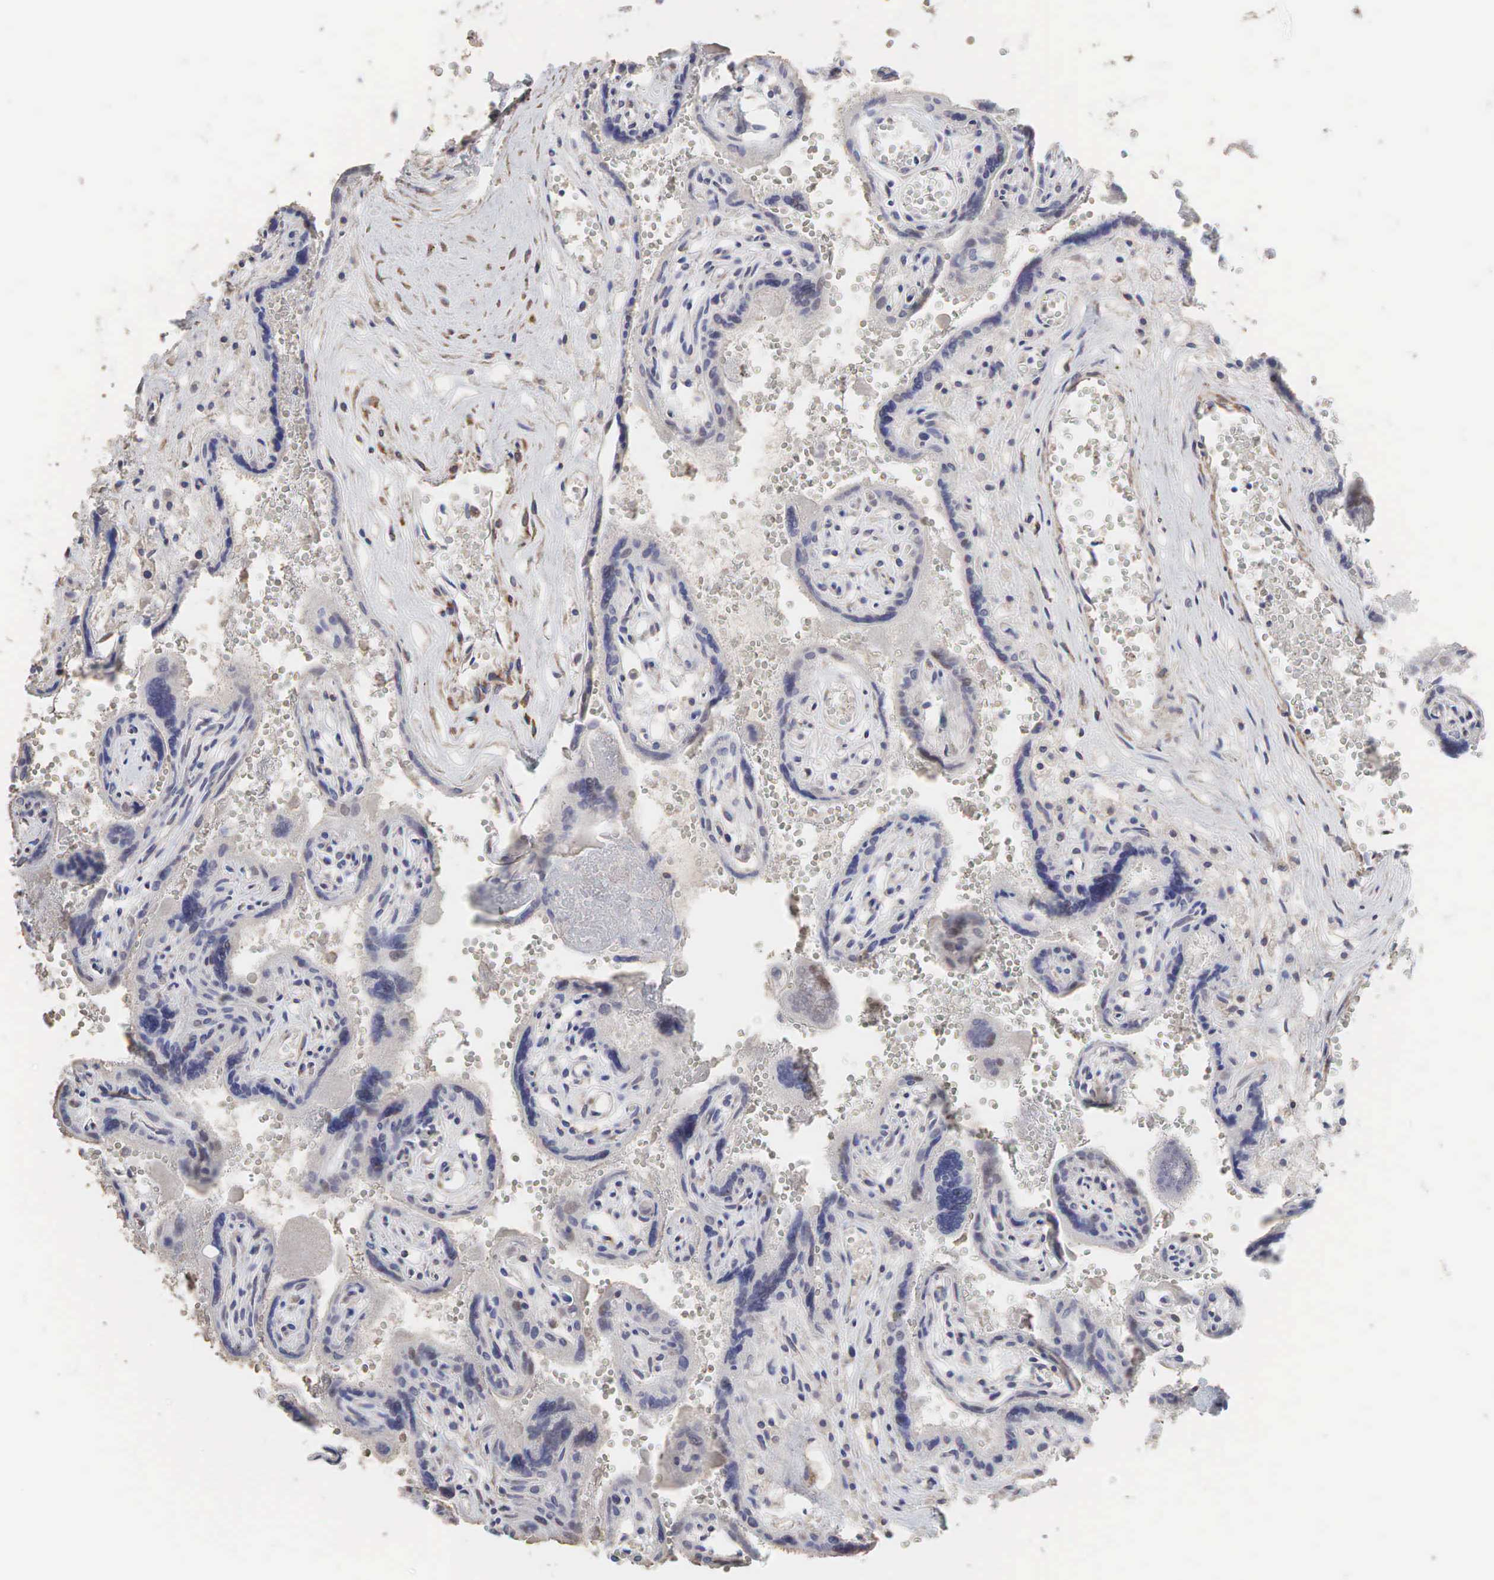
{"staining": {"intensity": "moderate", "quantity": "25%-75%", "location": "nuclear"}, "tissue": "placenta", "cell_type": "Decidual cells", "image_type": "normal", "snomed": [{"axis": "morphology", "description": "Normal tissue, NOS"}, {"axis": "topography", "description": "Placenta"}], "caption": "An immunohistochemistry (IHC) image of normal tissue is shown. Protein staining in brown shows moderate nuclear positivity in placenta within decidual cells.", "gene": "DKC1", "patient": {"sex": "female", "age": 40}}